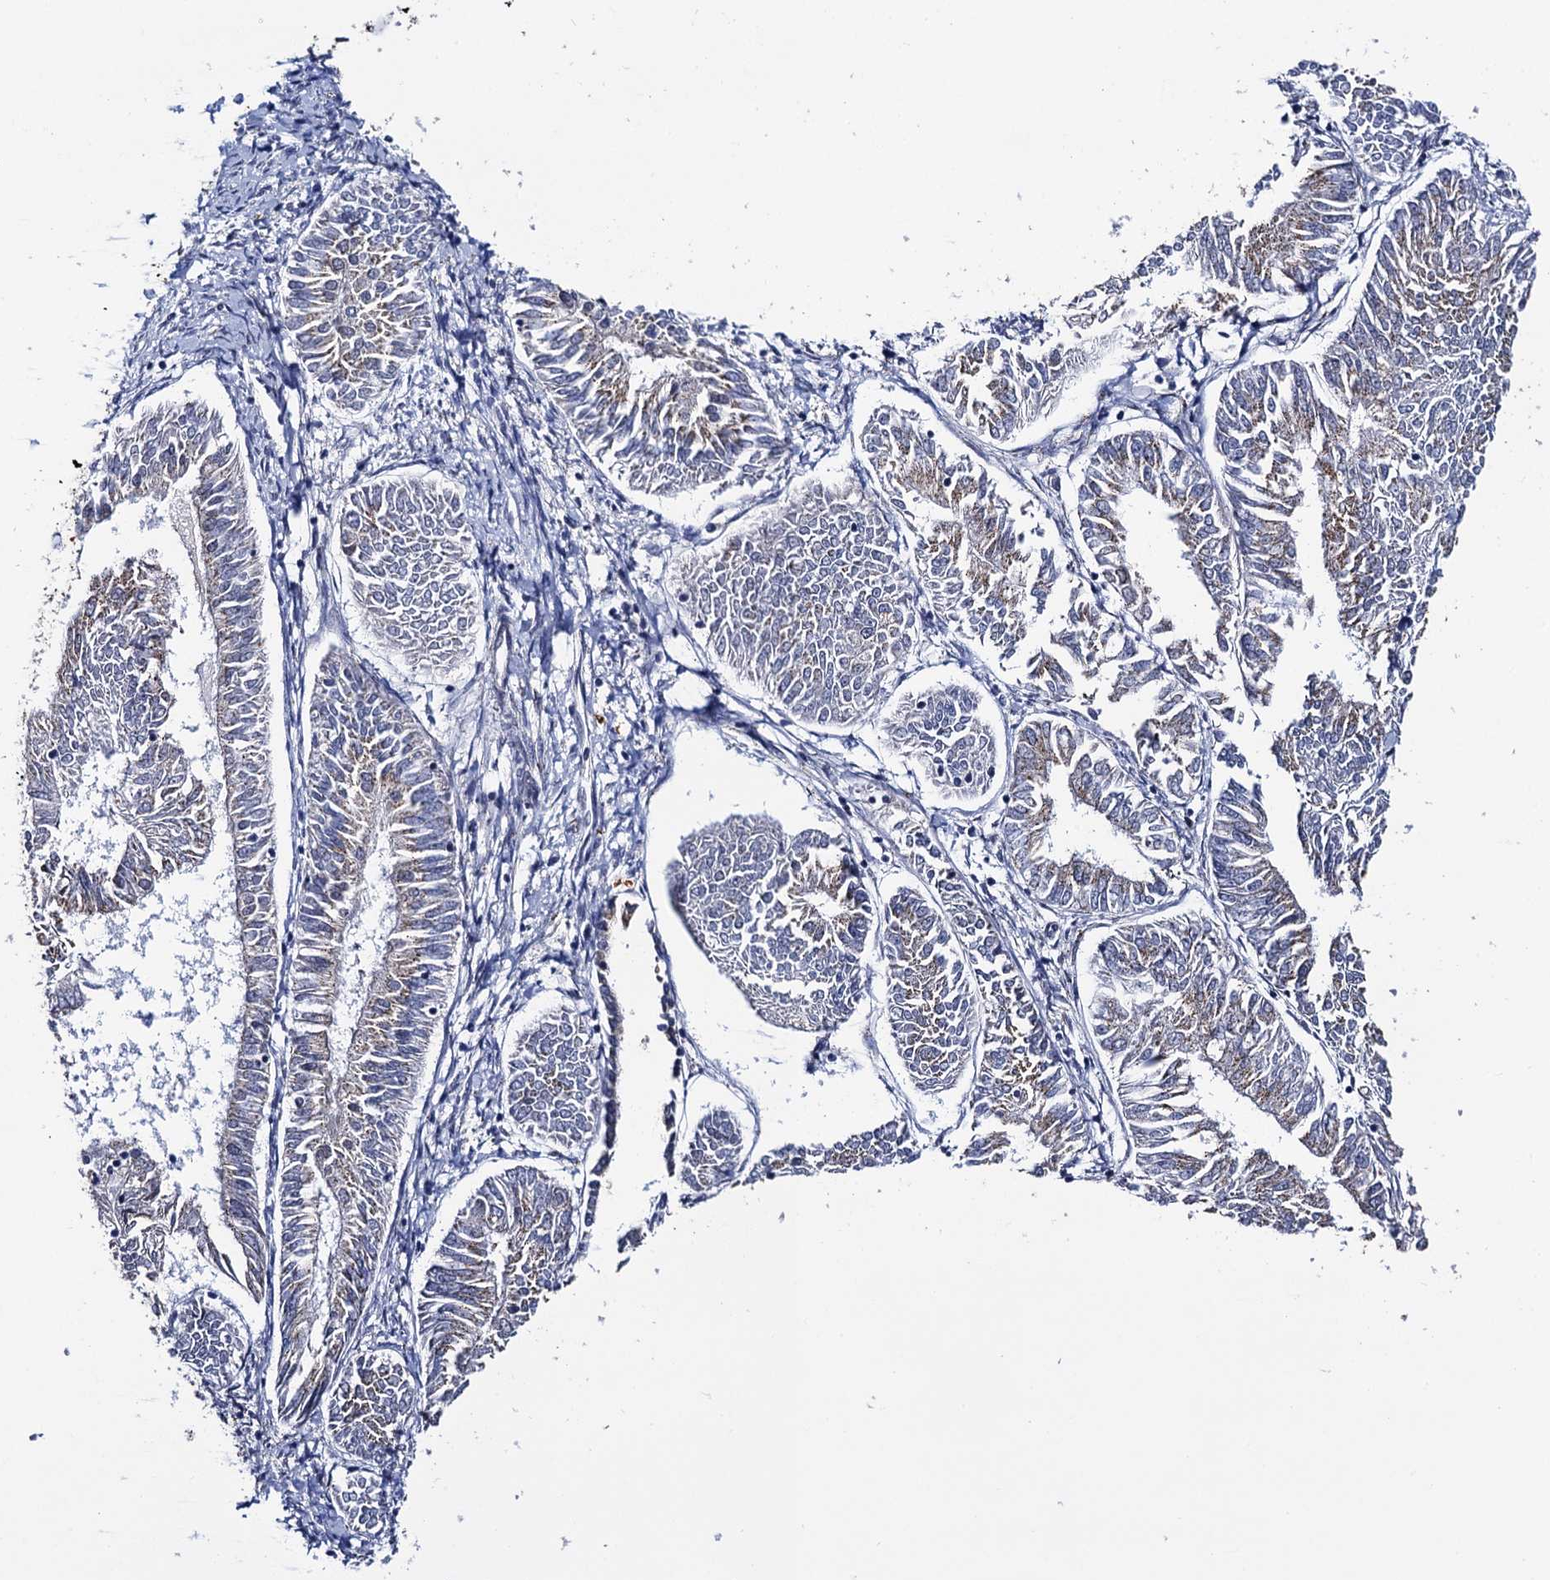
{"staining": {"intensity": "weak", "quantity": "25%-75%", "location": "cytoplasmic/membranous"}, "tissue": "endometrial cancer", "cell_type": "Tumor cells", "image_type": "cancer", "snomed": [{"axis": "morphology", "description": "Adenocarcinoma, NOS"}, {"axis": "topography", "description": "Endometrium"}], "caption": "Protein staining of adenocarcinoma (endometrial) tissue exhibits weak cytoplasmic/membranous positivity in approximately 25%-75% of tumor cells.", "gene": "THAP2", "patient": {"sex": "female", "age": 58}}